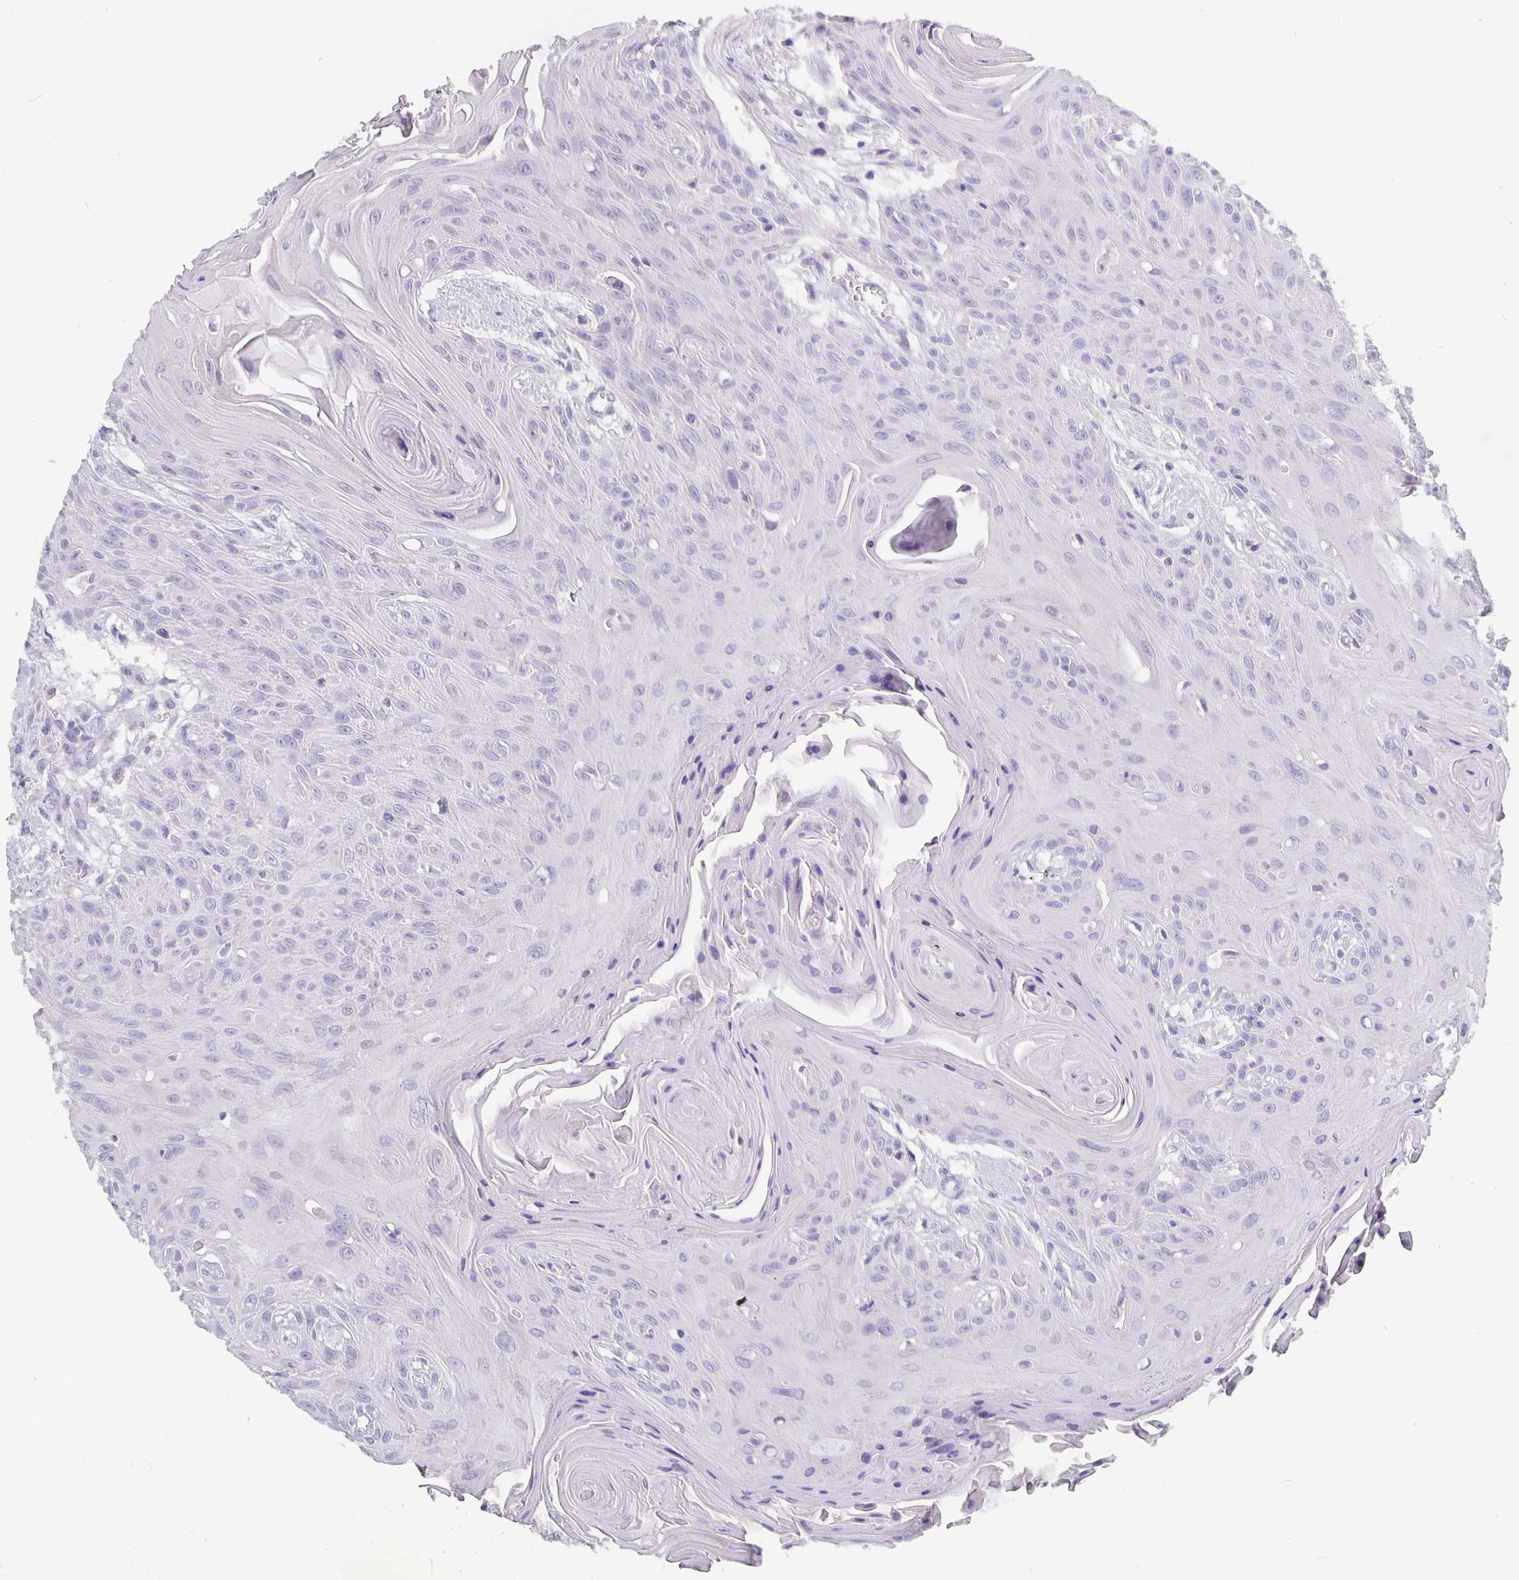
{"staining": {"intensity": "negative", "quantity": "none", "location": "none"}, "tissue": "head and neck cancer", "cell_type": "Tumor cells", "image_type": "cancer", "snomed": [{"axis": "morphology", "description": "Squamous cell carcinoma, NOS"}, {"axis": "topography", "description": "Lymph node"}, {"axis": "topography", "description": "Salivary gland"}, {"axis": "topography", "description": "Head-Neck"}], "caption": "There is no significant positivity in tumor cells of squamous cell carcinoma (head and neck). (DAB immunohistochemistry visualized using brightfield microscopy, high magnification).", "gene": "CFAP74", "patient": {"sex": "female", "age": 74}}